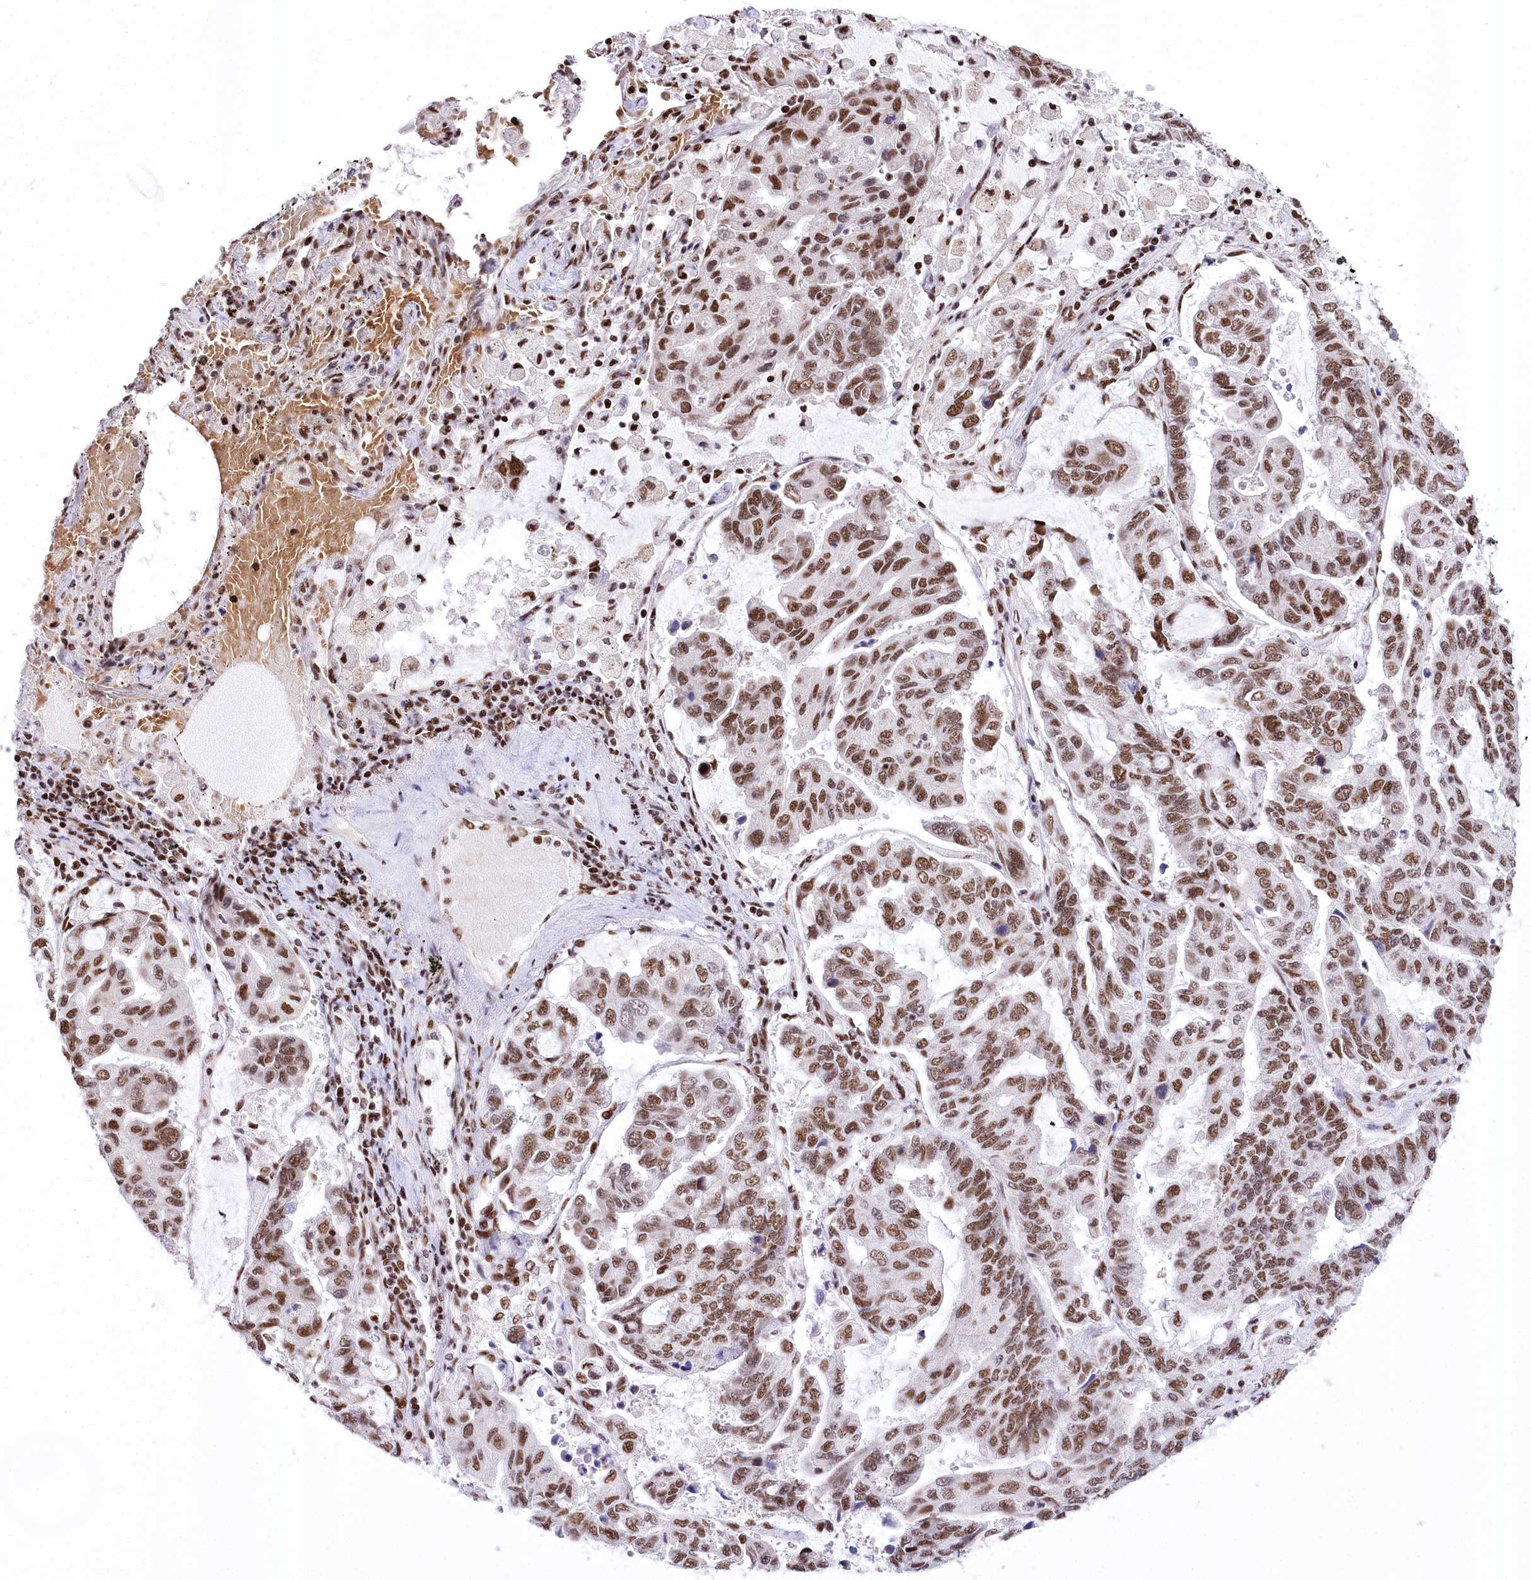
{"staining": {"intensity": "moderate", "quantity": ">75%", "location": "nuclear"}, "tissue": "lung cancer", "cell_type": "Tumor cells", "image_type": "cancer", "snomed": [{"axis": "morphology", "description": "Adenocarcinoma, NOS"}, {"axis": "topography", "description": "Lung"}], "caption": "A medium amount of moderate nuclear expression is seen in about >75% of tumor cells in lung cancer (adenocarcinoma) tissue. (IHC, brightfield microscopy, high magnification).", "gene": "POU4F3", "patient": {"sex": "male", "age": 64}}